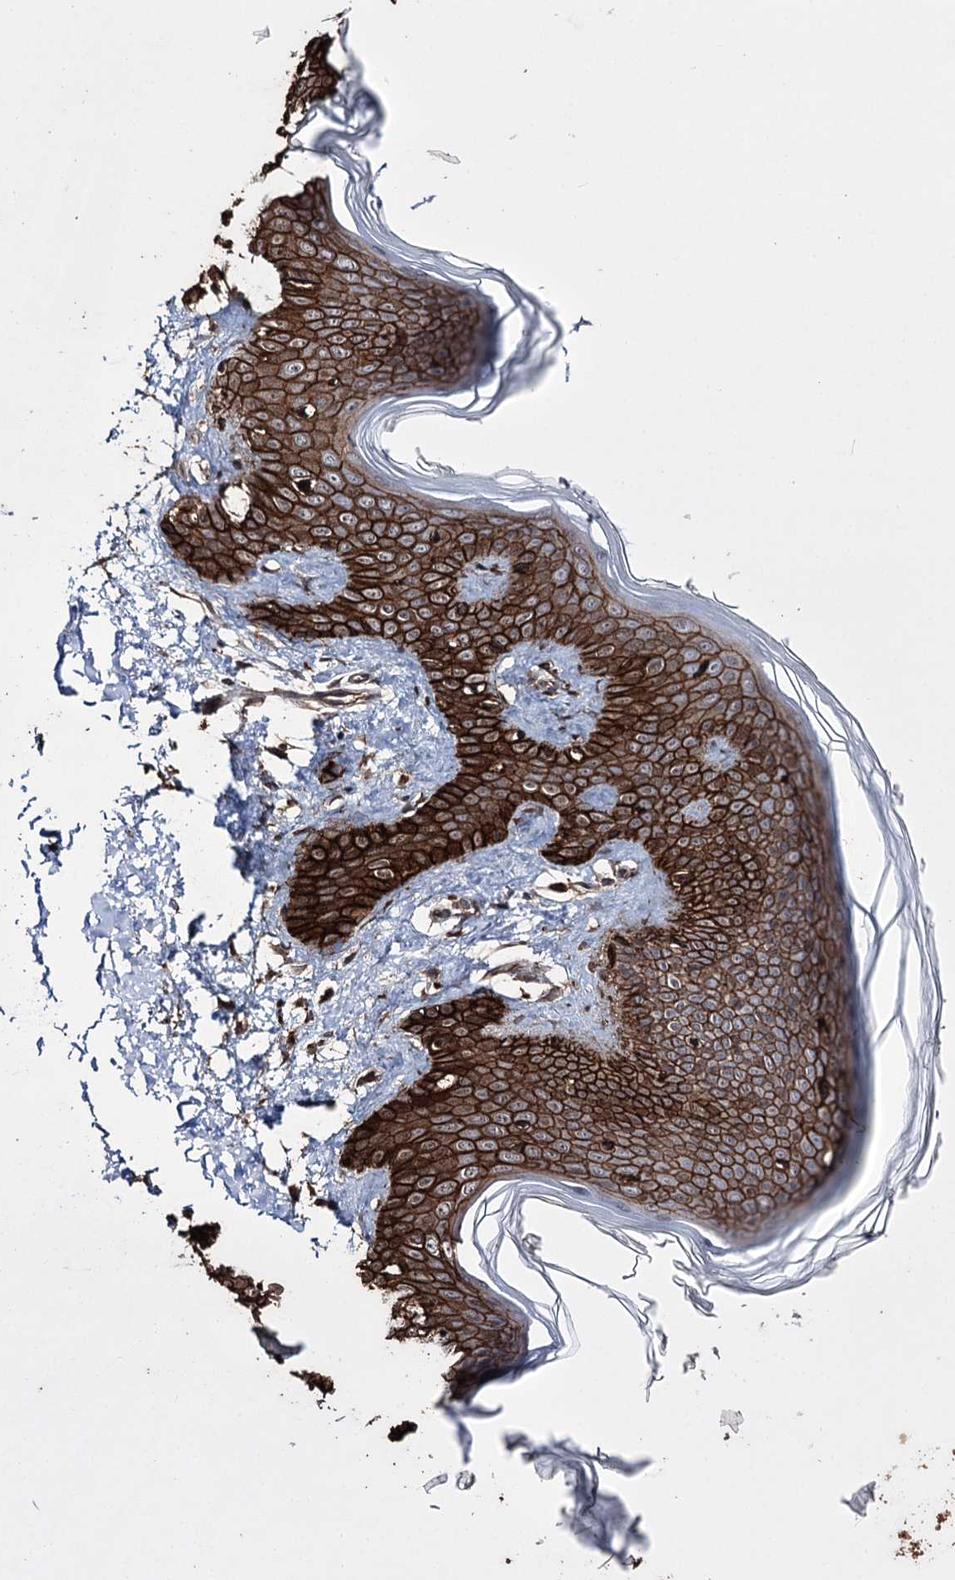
{"staining": {"intensity": "strong", "quantity": ">75%", "location": "cytoplasmic/membranous,nuclear"}, "tissue": "skin", "cell_type": "Fibroblasts", "image_type": "normal", "snomed": [{"axis": "morphology", "description": "Normal tissue, NOS"}, {"axis": "topography", "description": "Skin"}], "caption": "High-magnification brightfield microscopy of normal skin stained with DAB (3,3'-diaminobenzidine) (brown) and counterstained with hematoxylin (blue). fibroblasts exhibit strong cytoplasmic/membranous,nuclear staining is appreciated in about>75% of cells.", "gene": "ZNF662", "patient": {"sex": "male", "age": 36}}